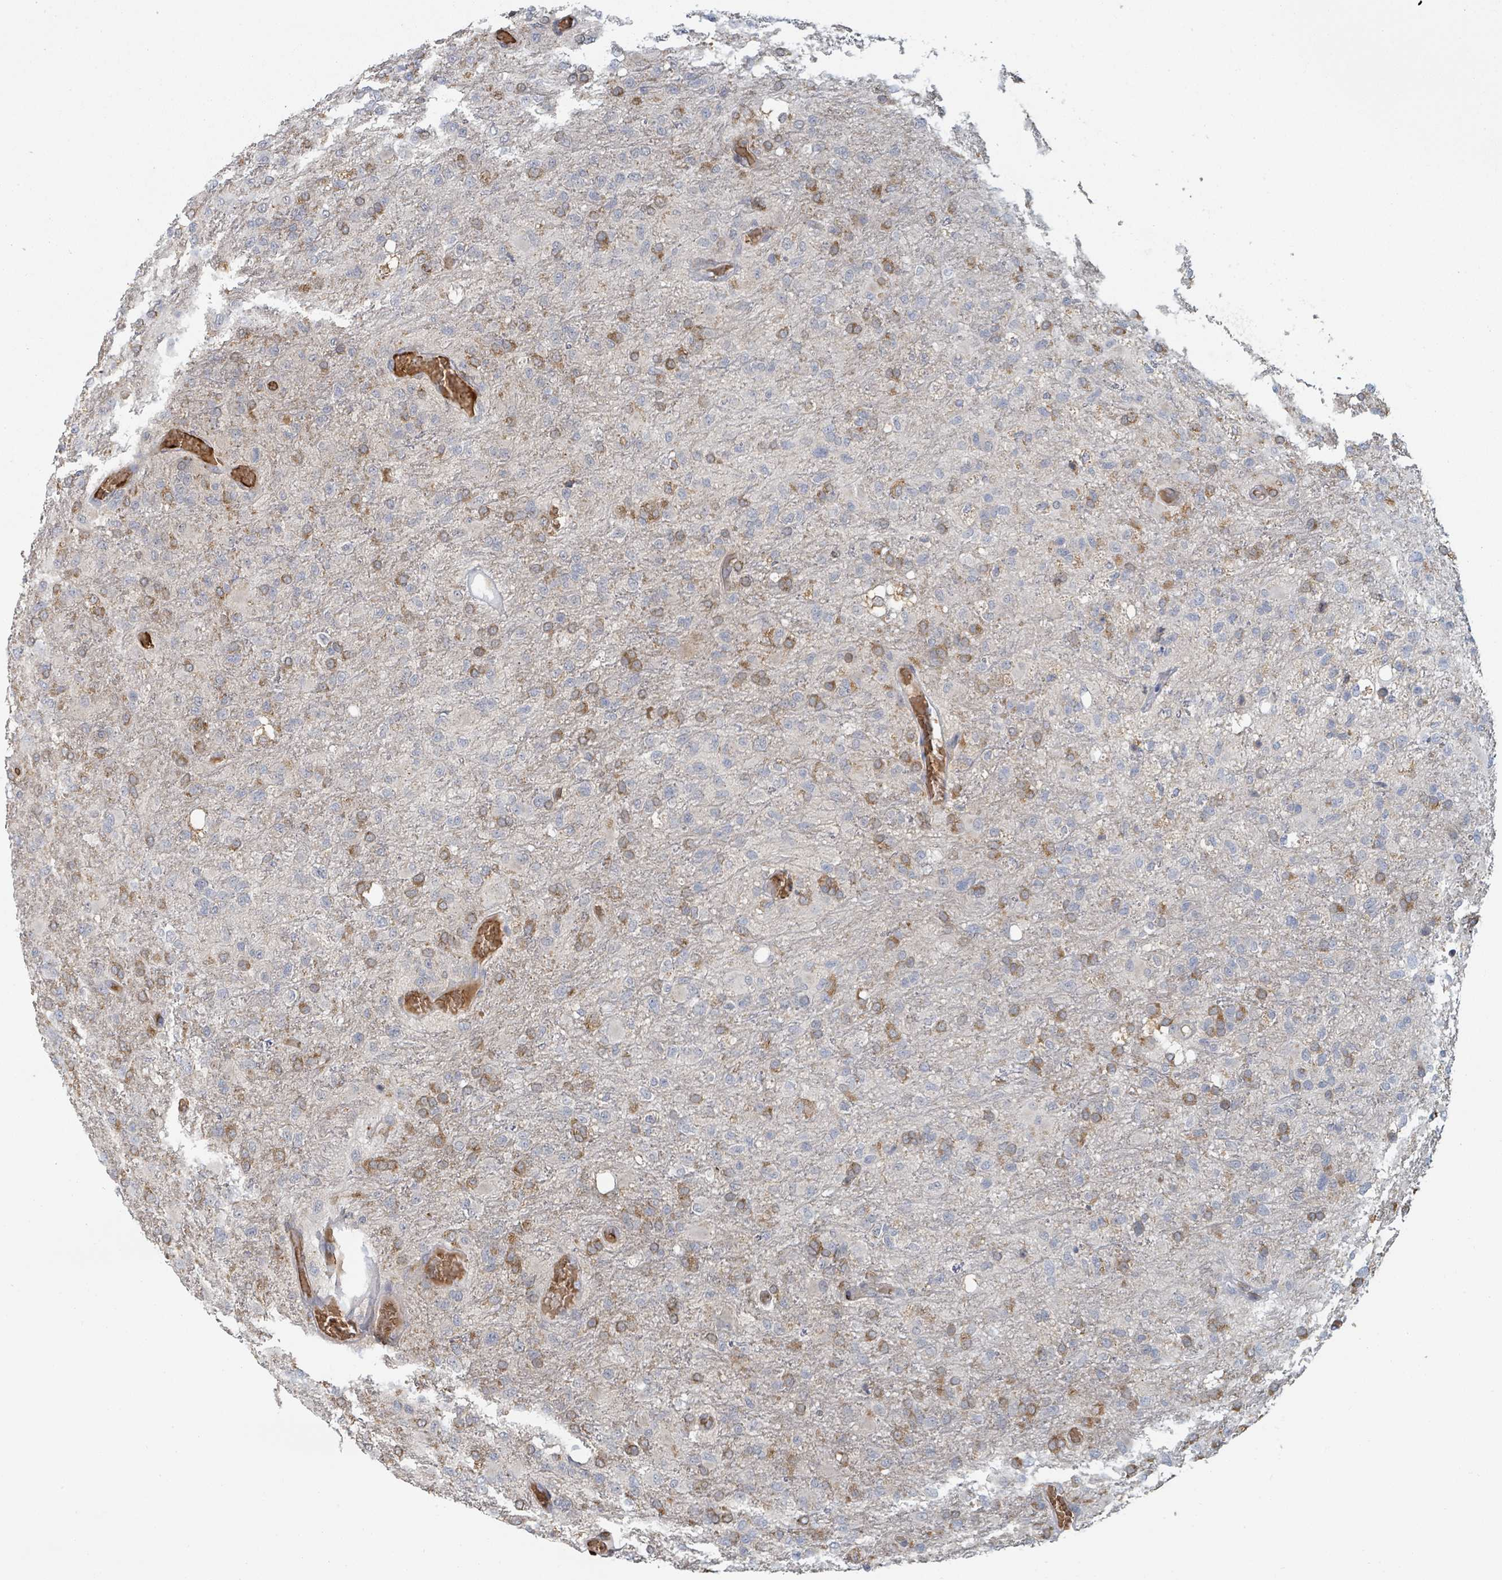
{"staining": {"intensity": "negative", "quantity": "none", "location": "none"}, "tissue": "glioma", "cell_type": "Tumor cells", "image_type": "cancer", "snomed": [{"axis": "morphology", "description": "Glioma, malignant, High grade"}, {"axis": "topography", "description": "Brain"}], "caption": "High power microscopy photomicrograph of an immunohistochemistry (IHC) image of glioma, revealing no significant positivity in tumor cells.", "gene": "TRPC4AP", "patient": {"sex": "female", "age": 74}}